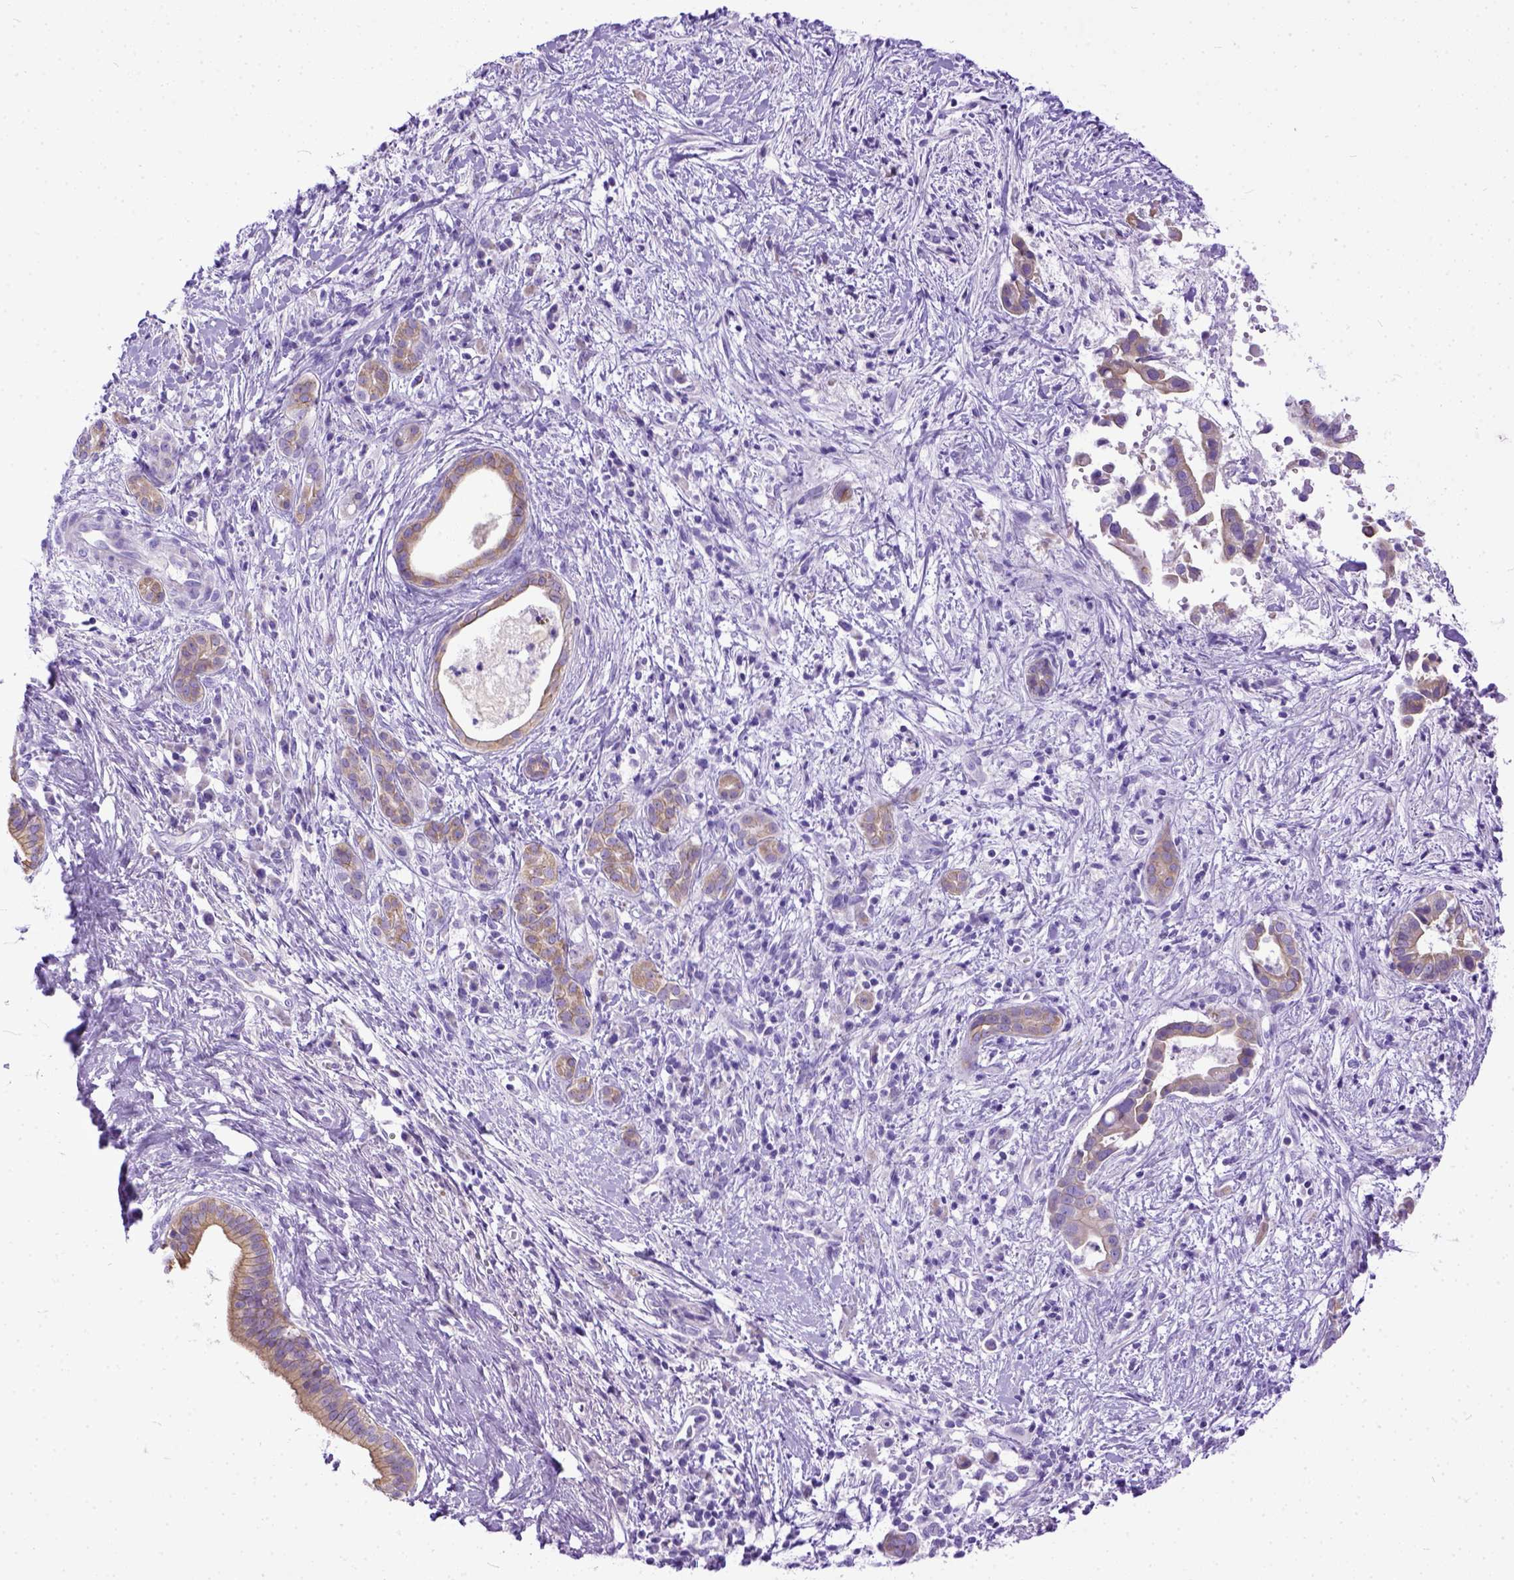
{"staining": {"intensity": "weak", "quantity": ">75%", "location": "cytoplasmic/membranous"}, "tissue": "pancreatic cancer", "cell_type": "Tumor cells", "image_type": "cancer", "snomed": [{"axis": "morphology", "description": "Adenocarcinoma, NOS"}, {"axis": "topography", "description": "Pancreas"}], "caption": "Protein expression analysis of pancreatic adenocarcinoma displays weak cytoplasmic/membranous positivity in approximately >75% of tumor cells.", "gene": "PPL", "patient": {"sex": "male", "age": 61}}